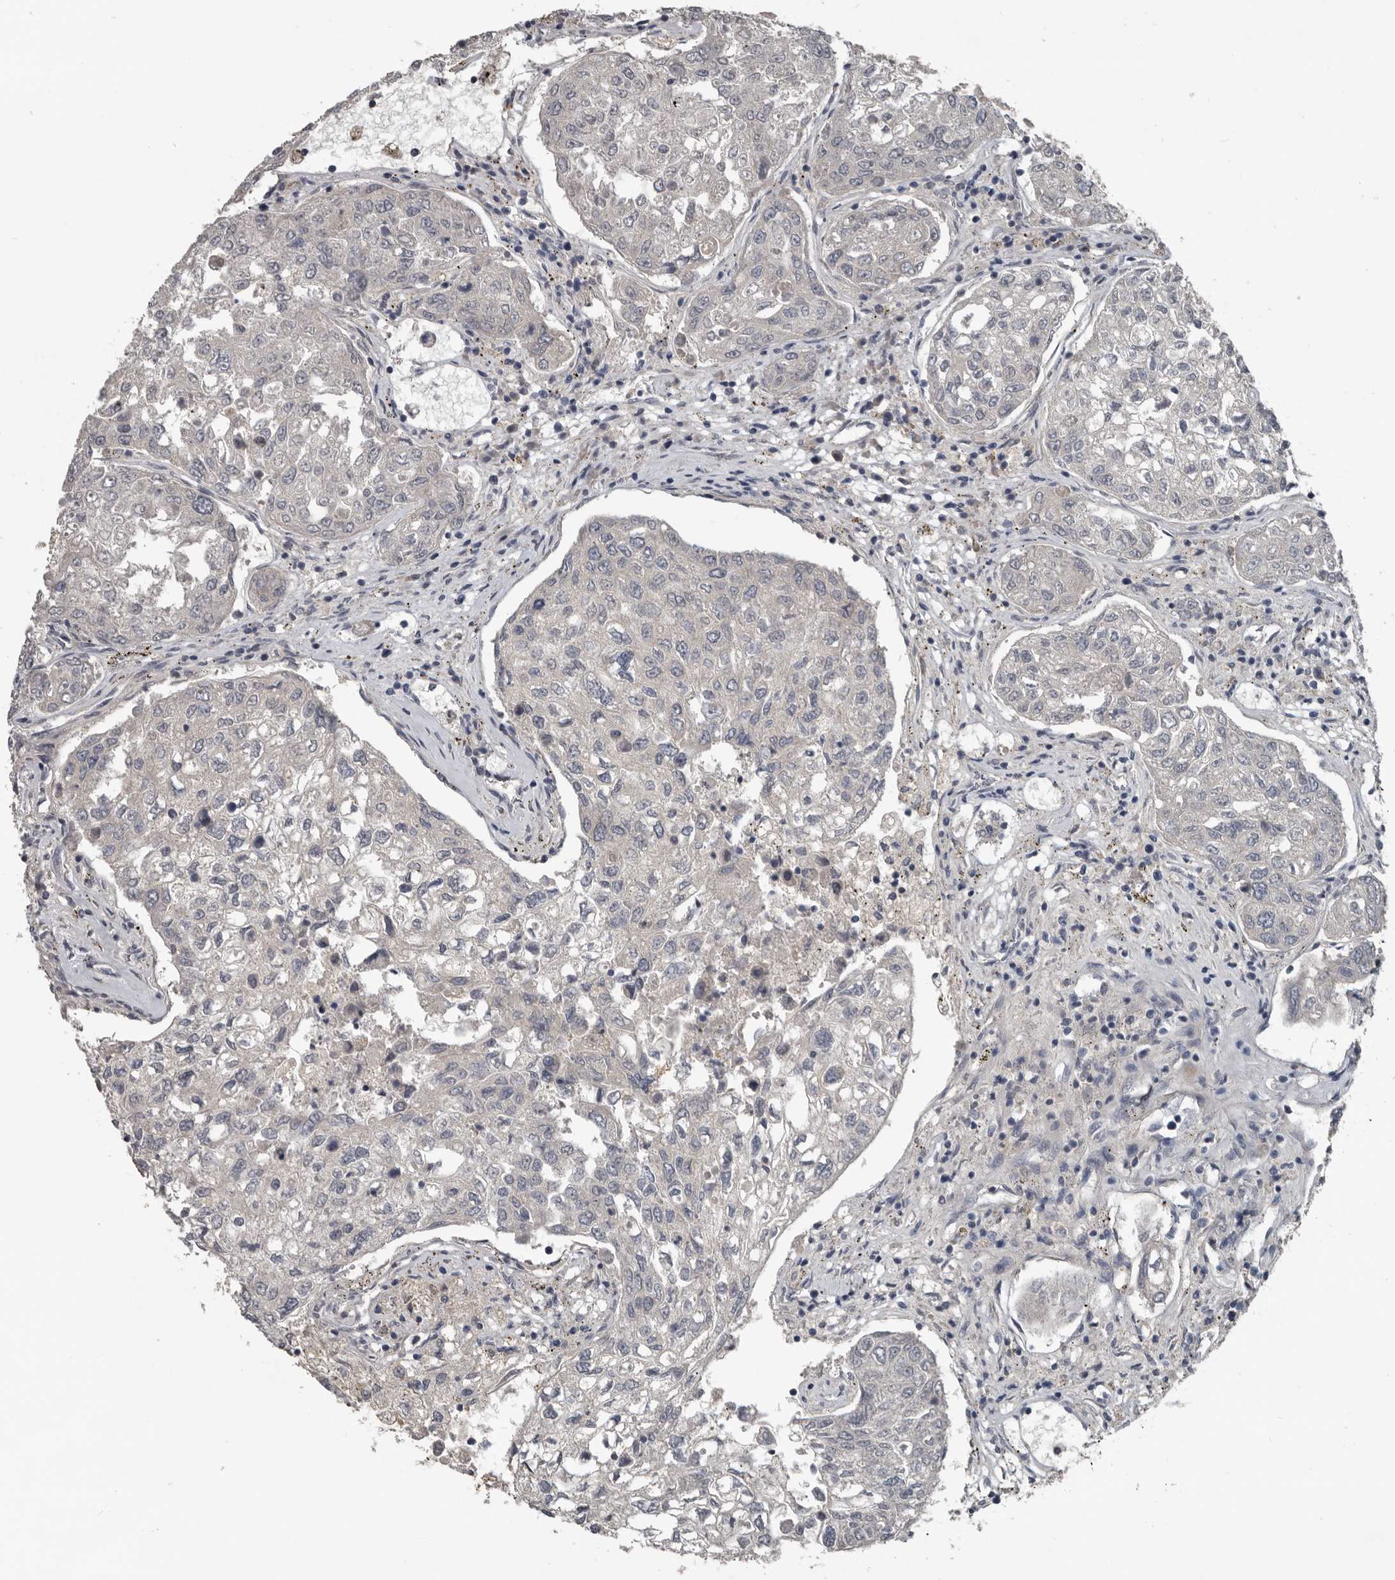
{"staining": {"intensity": "negative", "quantity": "none", "location": "none"}, "tissue": "urothelial cancer", "cell_type": "Tumor cells", "image_type": "cancer", "snomed": [{"axis": "morphology", "description": "Urothelial carcinoma, High grade"}, {"axis": "topography", "description": "Lymph node"}, {"axis": "topography", "description": "Urinary bladder"}], "caption": "An immunohistochemistry histopathology image of urothelial cancer is shown. There is no staining in tumor cells of urothelial cancer.", "gene": "C1orf216", "patient": {"sex": "male", "age": 51}}